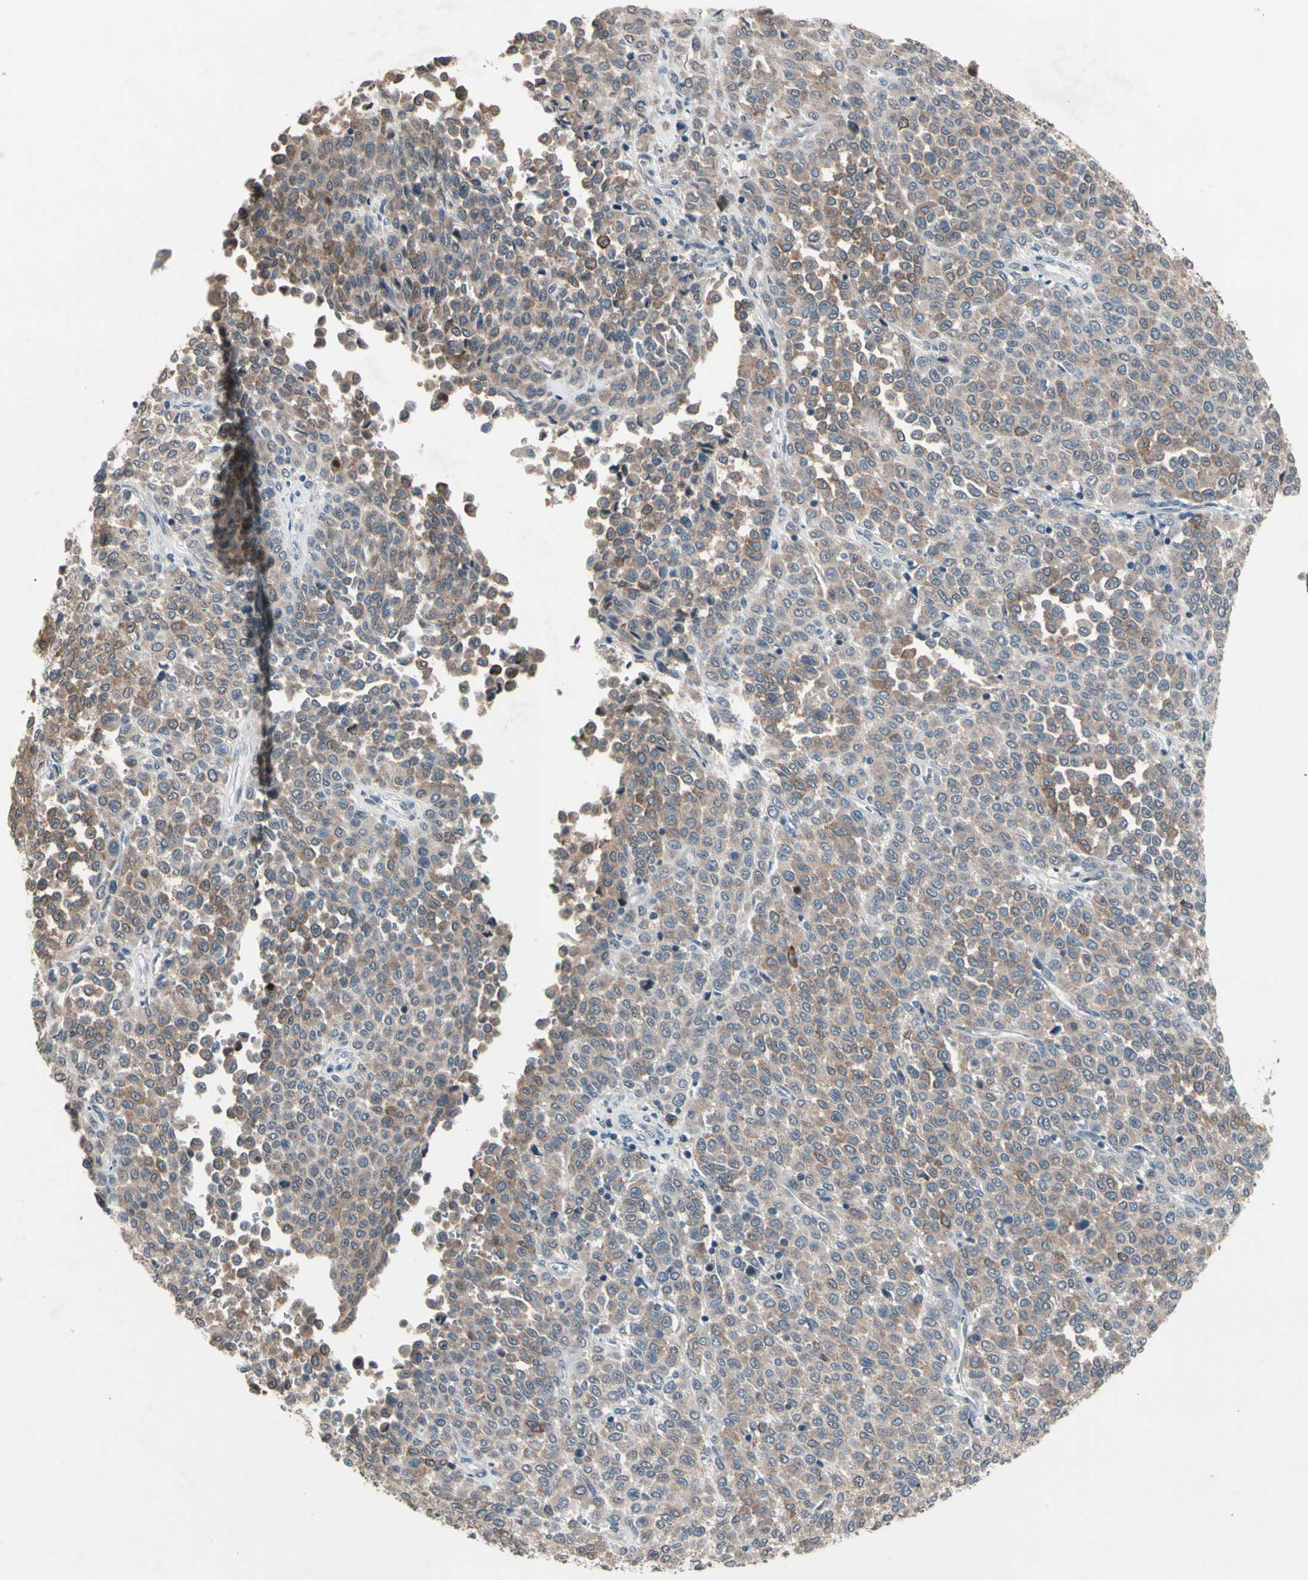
{"staining": {"intensity": "moderate", "quantity": ">75%", "location": "cytoplasmic/membranous"}, "tissue": "melanoma", "cell_type": "Tumor cells", "image_type": "cancer", "snomed": [{"axis": "morphology", "description": "Malignant melanoma, Metastatic site"}, {"axis": "topography", "description": "Pancreas"}], "caption": "Melanoma stained with a brown dye shows moderate cytoplasmic/membranous positive expression in about >75% of tumor cells.", "gene": "SV2A", "patient": {"sex": "female", "age": 30}}